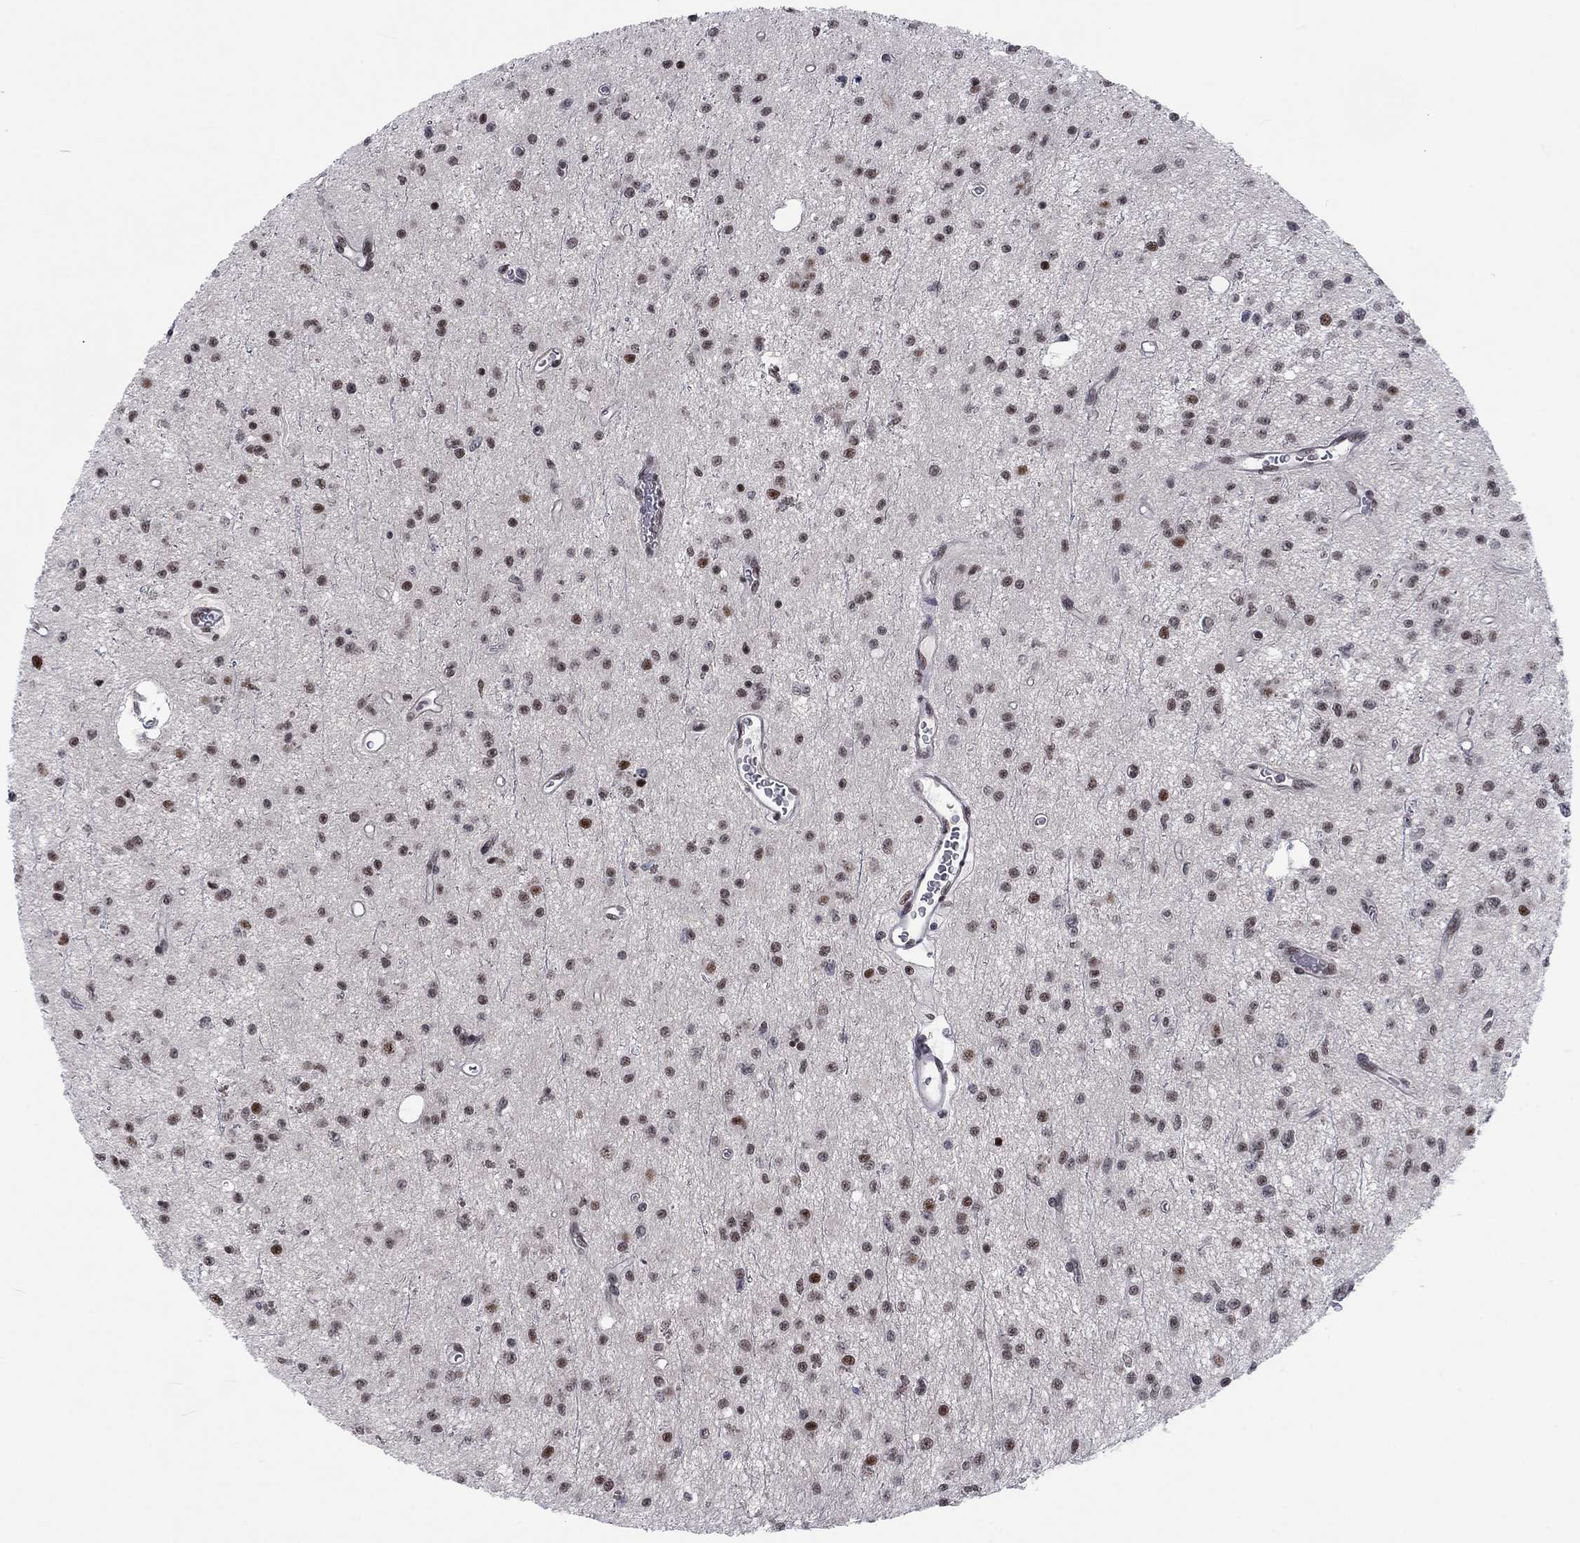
{"staining": {"intensity": "strong", "quantity": "<25%", "location": "nuclear"}, "tissue": "glioma", "cell_type": "Tumor cells", "image_type": "cancer", "snomed": [{"axis": "morphology", "description": "Glioma, malignant, Low grade"}, {"axis": "topography", "description": "Brain"}], "caption": "Immunohistochemistry of glioma shows medium levels of strong nuclear positivity in about <25% of tumor cells.", "gene": "FYTTD1", "patient": {"sex": "female", "age": 45}}